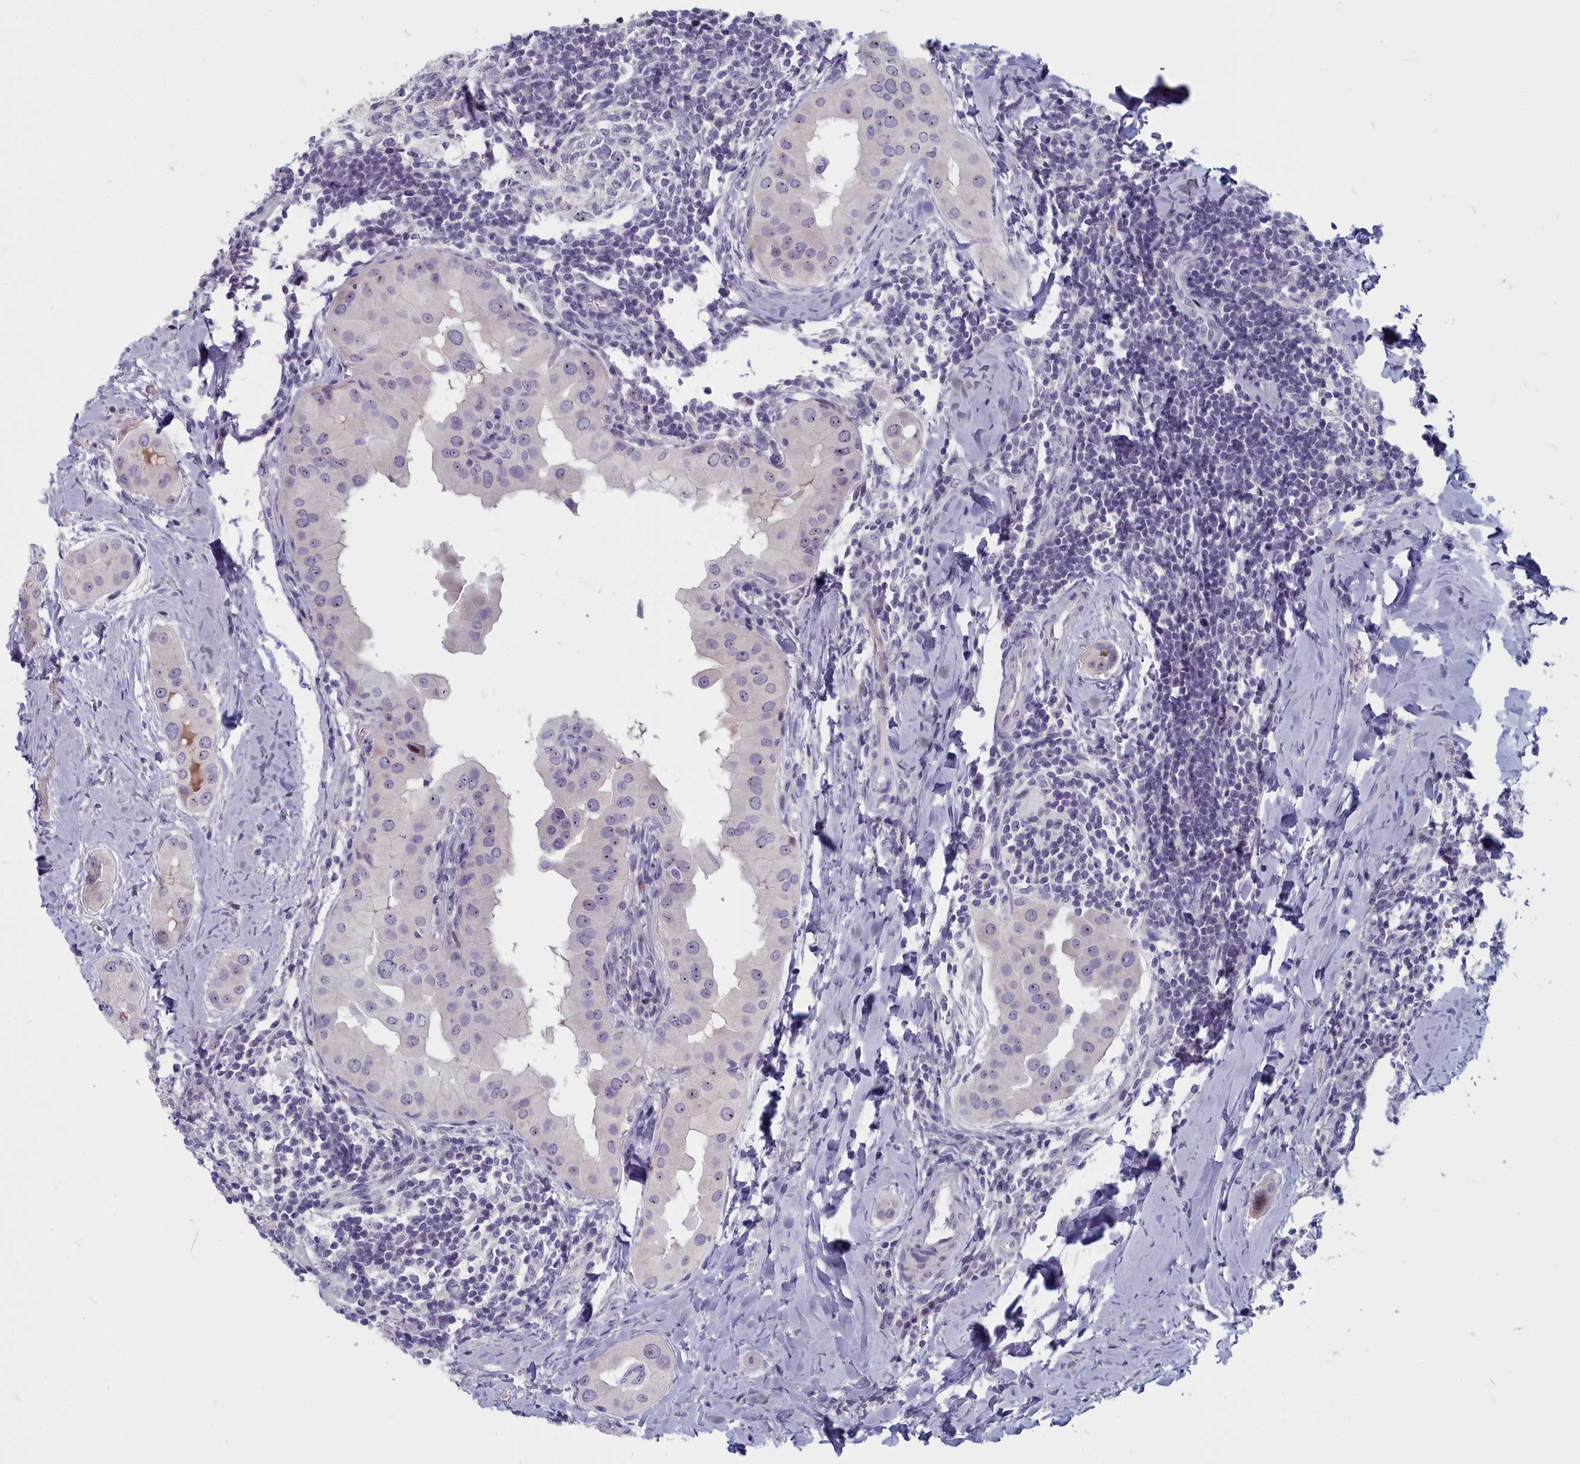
{"staining": {"intensity": "moderate", "quantity": "<25%", "location": "nuclear"}, "tissue": "thyroid cancer", "cell_type": "Tumor cells", "image_type": "cancer", "snomed": [{"axis": "morphology", "description": "Papillary adenocarcinoma, NOS"}, {"axis": "topography", "description": "Thyroid gland"}], "caption": "Human thyroid cancer stained with a protein marker exhibits moderate staining in tumor cells.", "gene": "INSYN2A", "patient": {"sex": "male", "age": 33}}